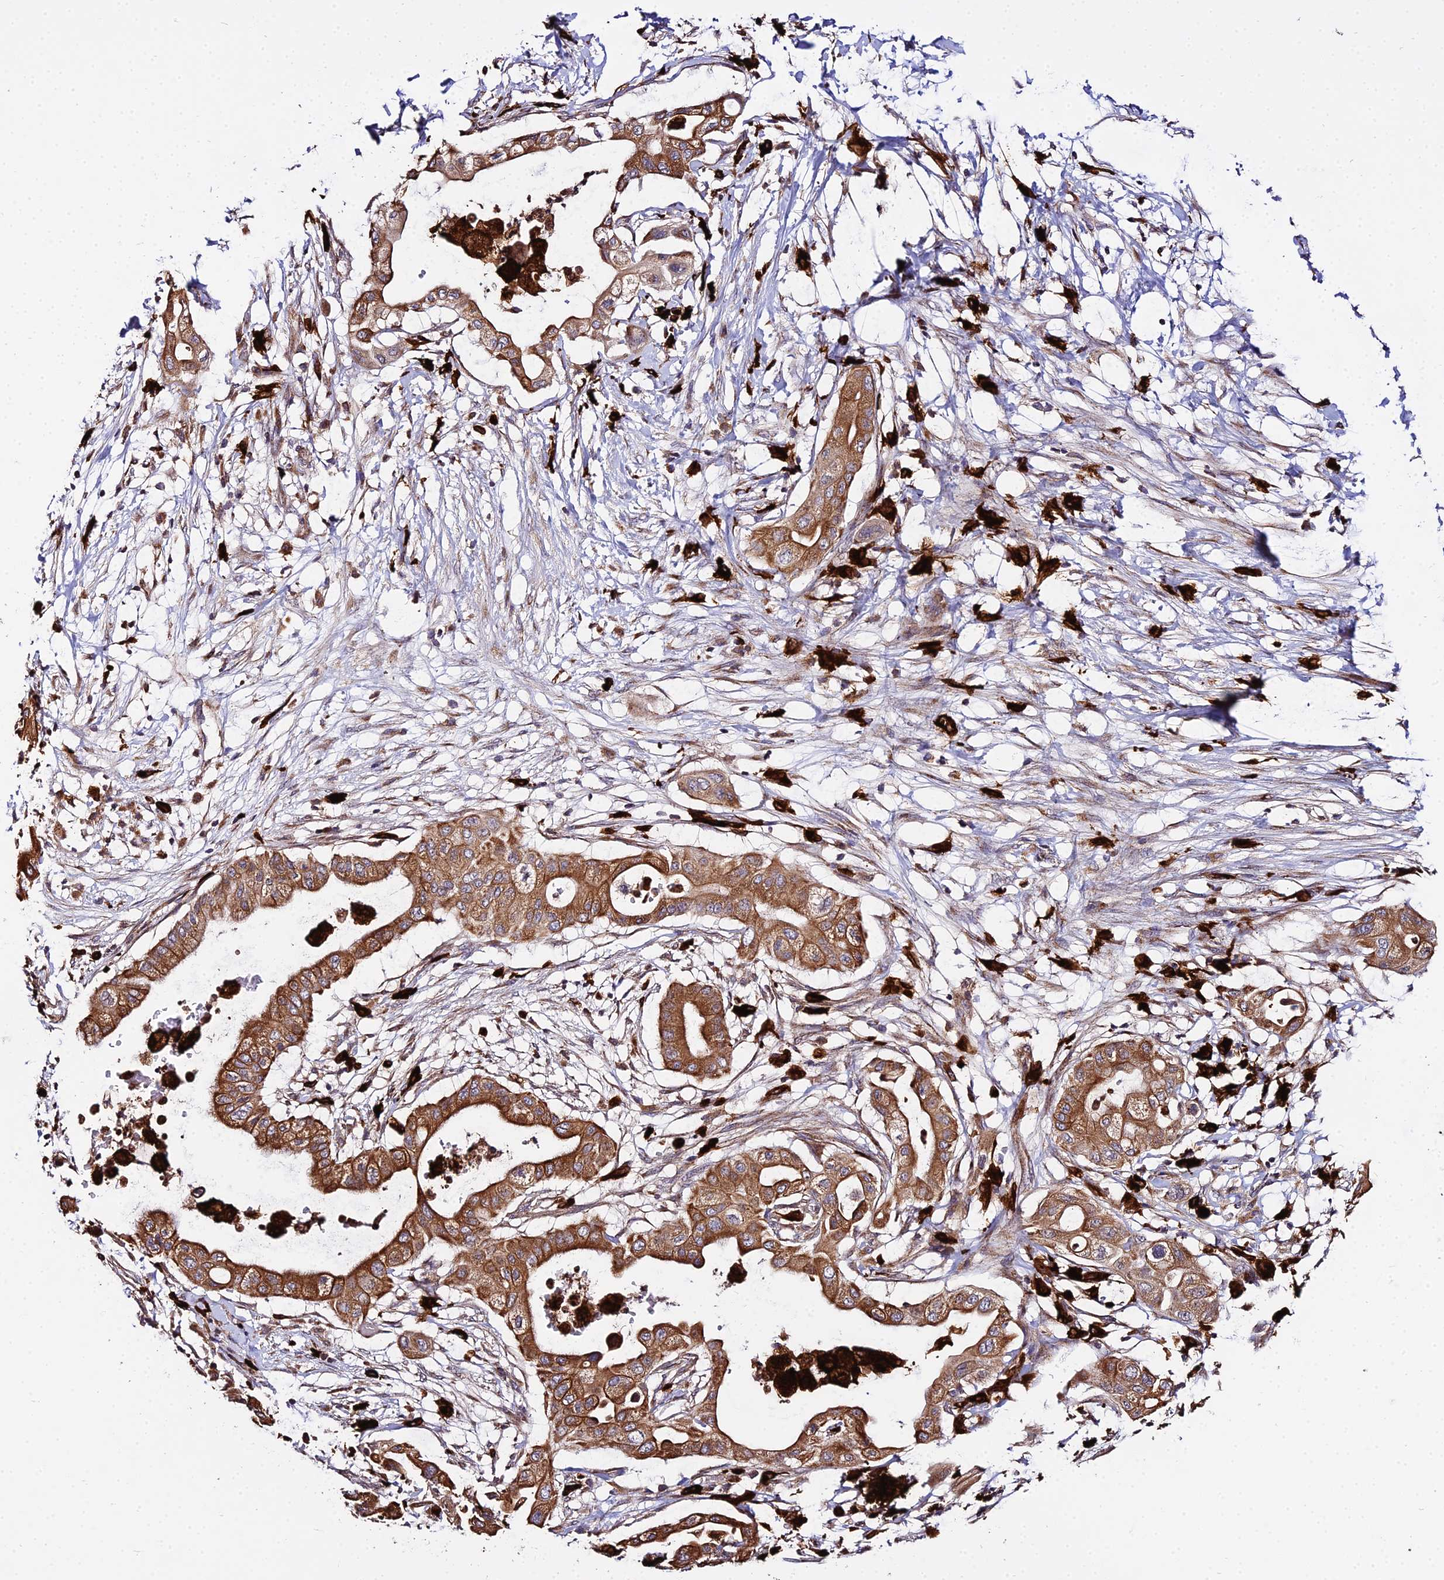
{"staining": {"intensity": "strong", "quantity": ">75%", "location": "cytoplasmic/membranous"}, "tissue": "pancreatic cancer", "cell_type": "Tumor cells", "image_type": "cancer", "snomed": [{"axis": "morphology", "description": "Adenocarcinoma, NOS"}, {"axis": "topography", "description": "Pancreas"}], "caption": "Protein analysis of pancreatic adenocarcinoma tissue reveals strong cytoplasmic/membranous positivity in about >75% of tumor cells. Immunohistochemistry stains the protein of interest in brown and the nuclei are stained blue.", "gene": "PEX19", "patient": {"sex": "male", "age": 68}}